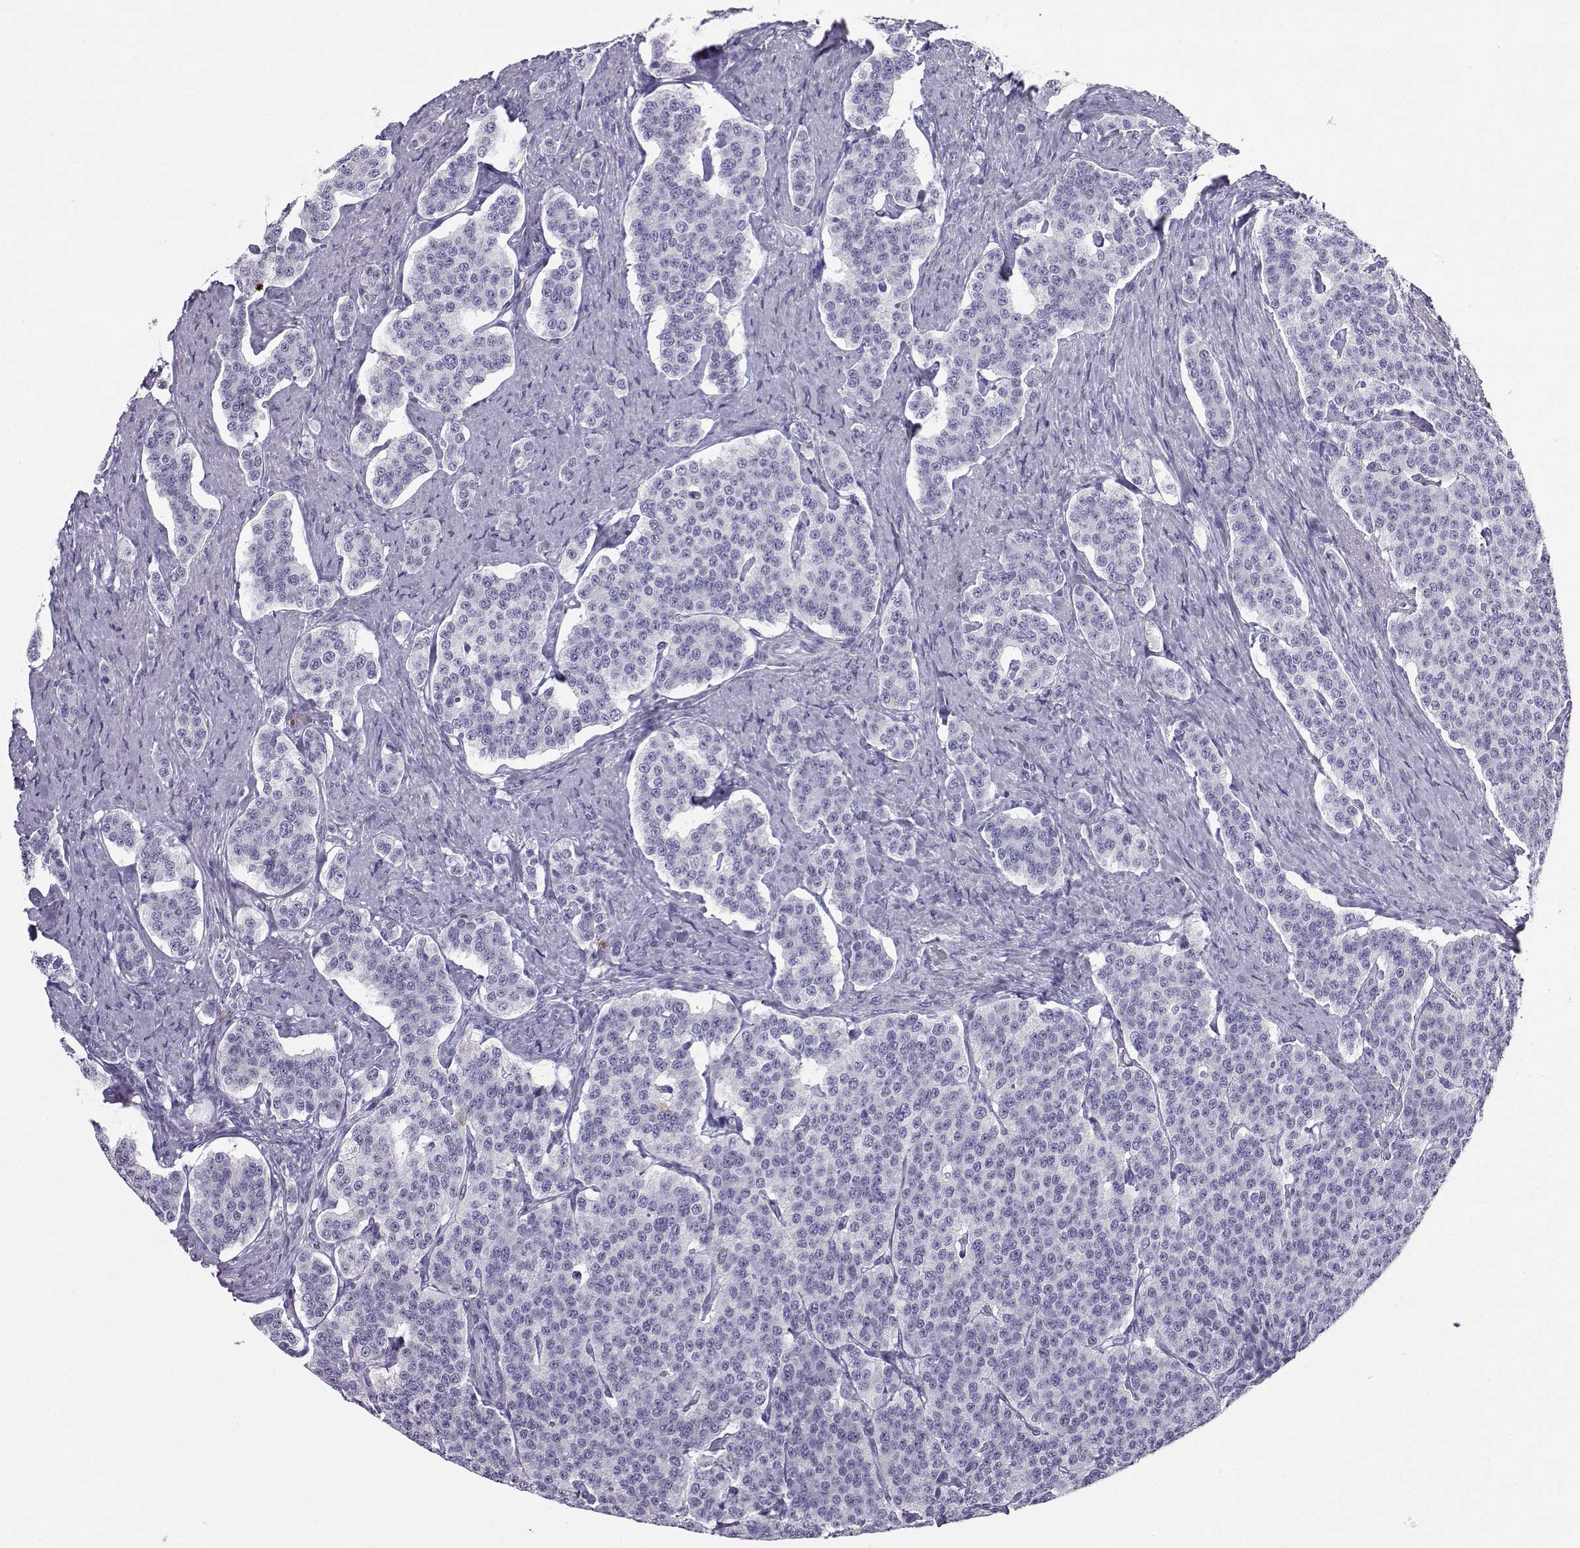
{"staining": {"intensity": "negative", "quantity": "none", "location": "none"}, "tissue": "carcinoid", "cell_type": "Tumor cells", "image_type": "cancer", "snomed": [{"axis": "morphology", "description": "Carcinoid, malignant, NOS"}, {"axis": "topography", "description": "Small intestine"}], "caption": "Immunohistochemistry (IHC) photomicrograph of human malignant carcinoid stained for a protein (brown), which reveals no positivity in tumor cells.", "gene": "SLC18A2", "patient": {"sex": "female", "age": 58}}